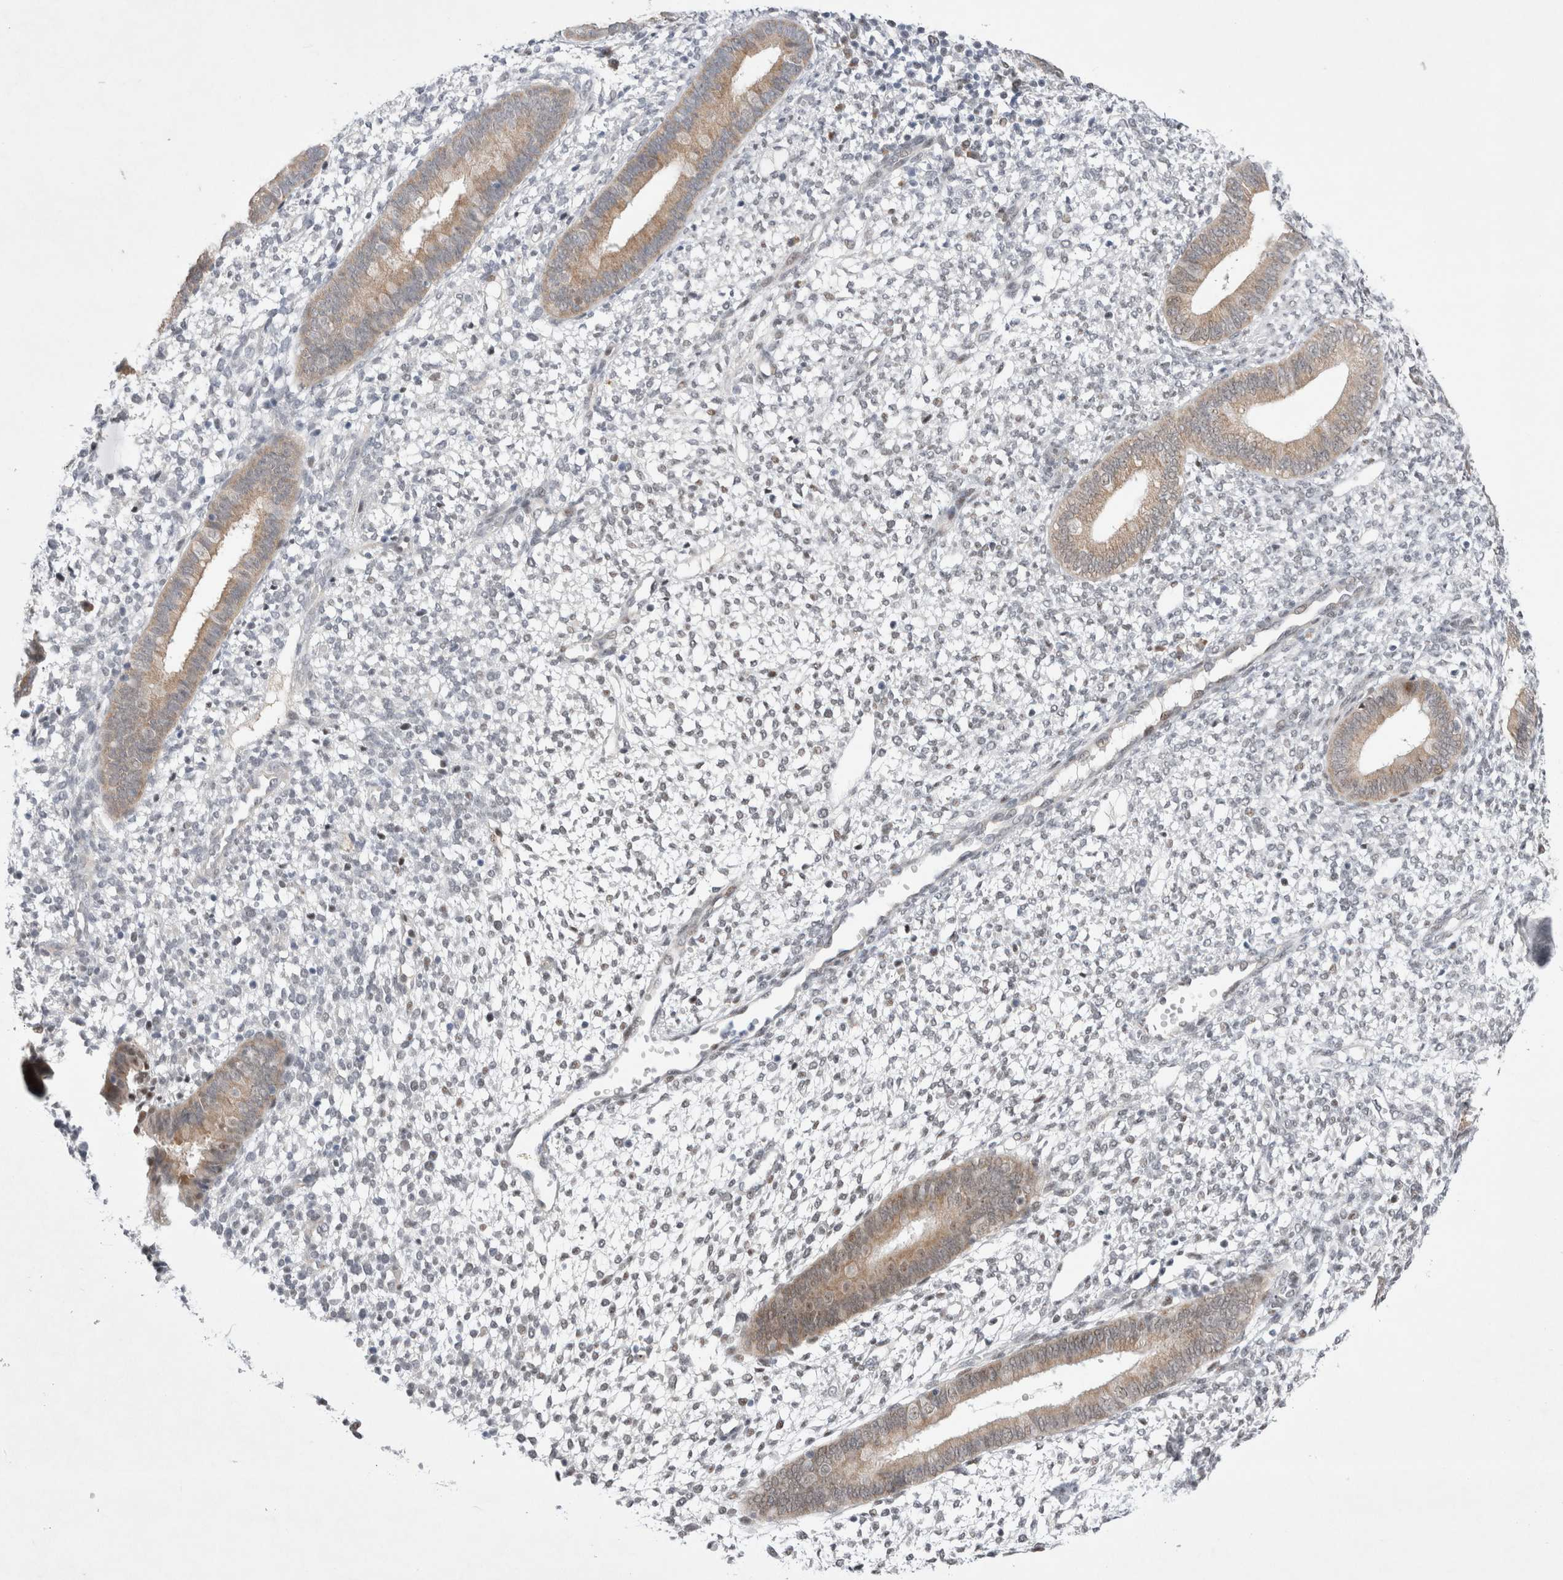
{"staining": {"intensity": "negative", "quantity": "none", "location": "none"}, "tissue": "endometrium", "cell_type": "Cells in endometrial stroma", "image_type": "normal", "snomed": [{"axis": "morphology", "description": "Normal tissue, NOS"}, {"axis": "topography", "description": "Endometrium"}], "caption": "Immunohistochemistry histopathology image of normal endometrium stained for a protein (brown), which exhibits no staining in cells in endometrial stroma.", "gene": "WIPF2", "patient": {"sex": "female", "age": 46}}